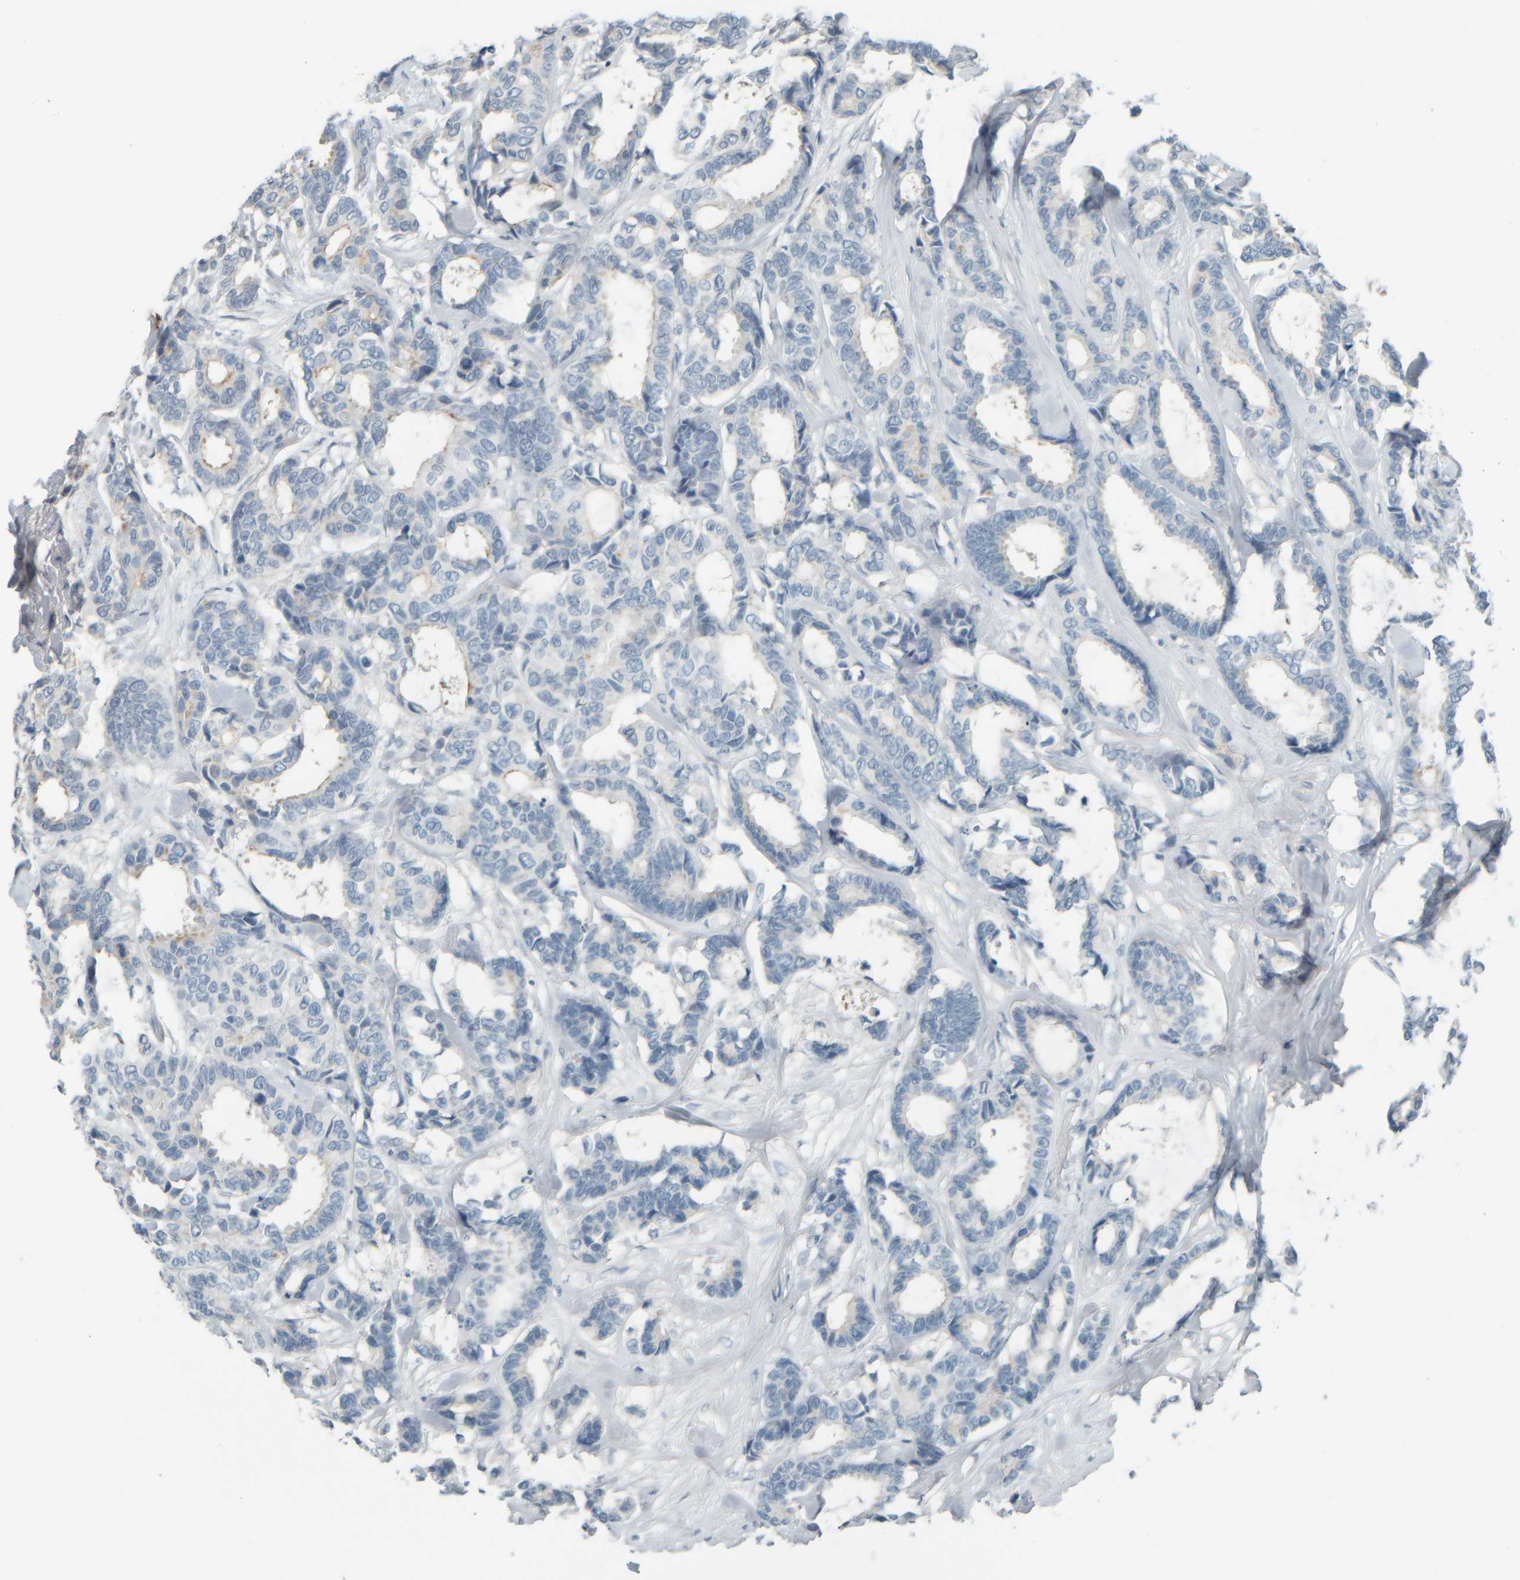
{"staining": {"intensity": "negative", "quantity": "none", "location": "none"}, "tissue": "breast cancer", "cell_type": "Tumor cells", "image_type": "cancer", "snomed": [{"axis": "morphology", "description": "Duct carcinoma"}, {"axis": "topography", "description": "Breast"}], "caption": "The image displays no staining of tumor cells in invasive ductal carcinoma (breast).", "gene": "TPSAB1", "patient": {"sex": "female", "age": 87}}